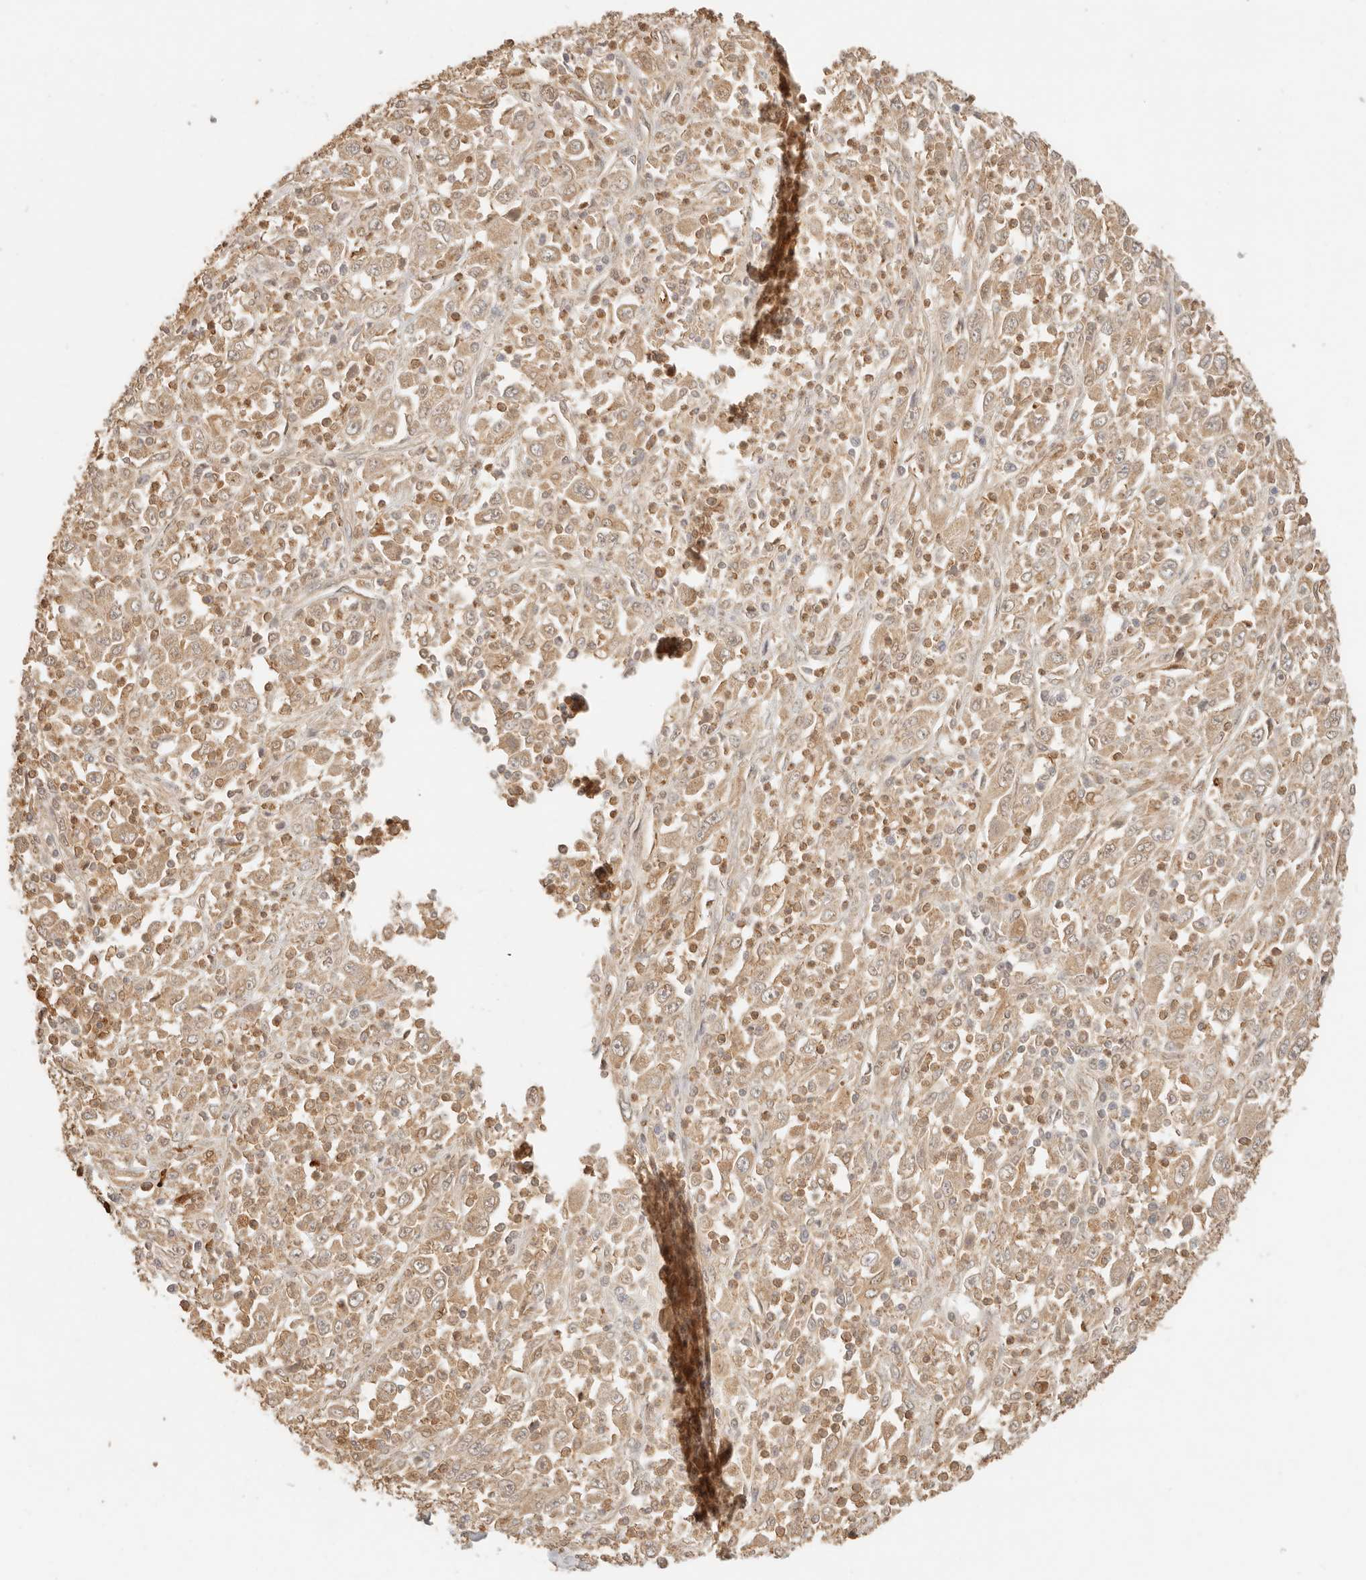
{"staining": {"intensity": "weak", "quantity": ">75%", "location": "cytoplasmic/membranous"}, "tissue": "melanoma", "cell_type": "Tumor cells", "image_type": "cancer", "snomed": [{"axis": "morphology", "description": "Malignant melanoma, Metastatic site"}, {"axis": "topography", "description": "Skin"}], "caption": "A low amount of weak cytoplasmic/membranous positivity is appreciated in approximately >75% of tumor cells in melanoma tissue.", "gene": "INTS11", "patient": {"sex": "female", "age": 56}}